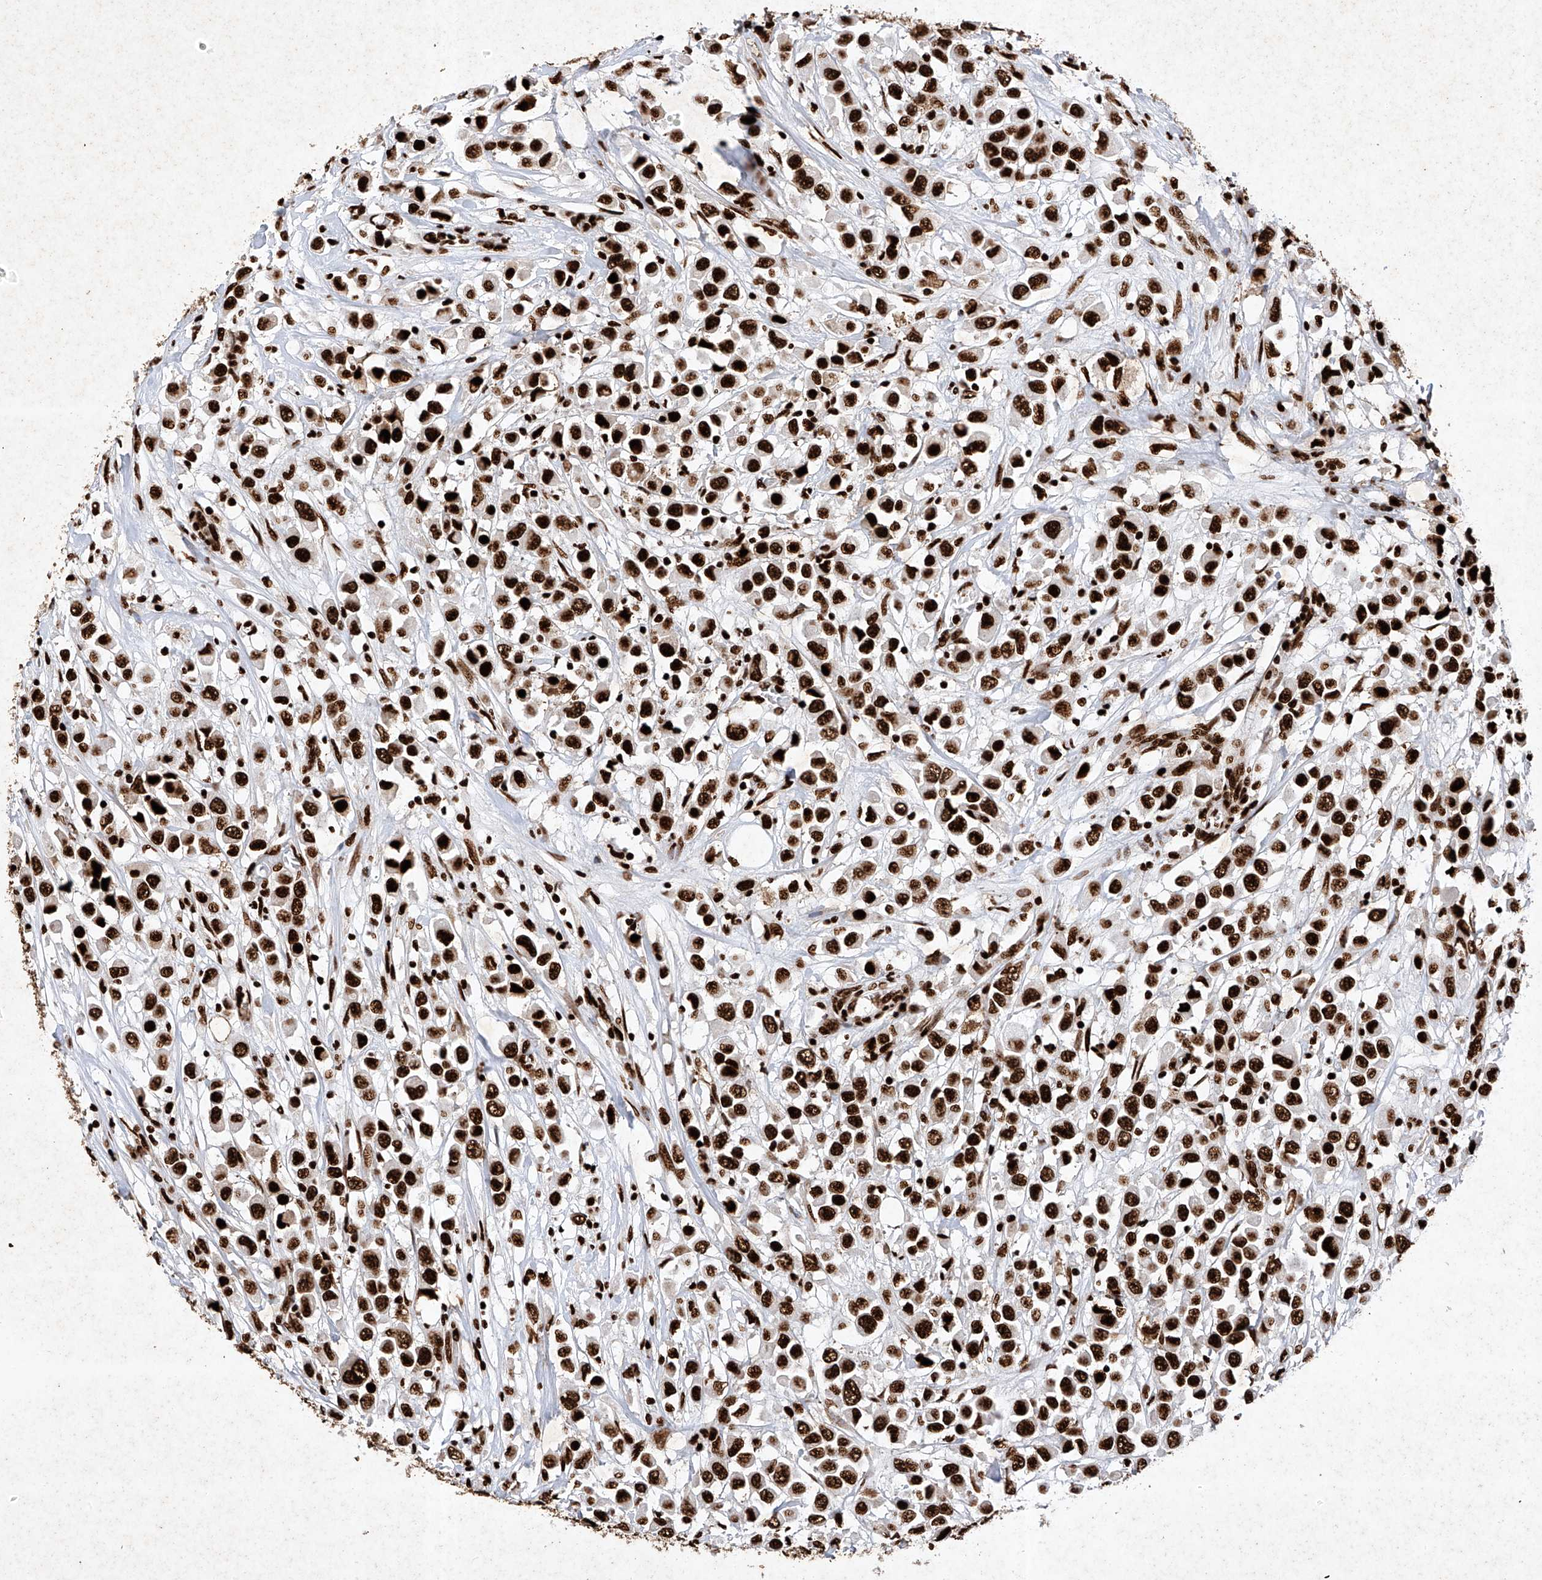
{"staining": {"intensity": "strong", "quantity": ">75%", "location": "nuclear"}, "tissue": "breast cancer", "cell_type": "Tumor cells", "image_type": "cancer", "snomed": [{"axis": "morphology", "description": "Duct carcinoma"}, {"axis": "topography", "description": "Breast"}], "caption": "Strong nuclear protein staining is present in about >75% of tumor cells in breast cancer (intraductal carcinoma). (DAB IHC with brightfield microscopy, high magnification).", "gene": "SRSF6", "patient": {"sex": "female", "age": 61}}